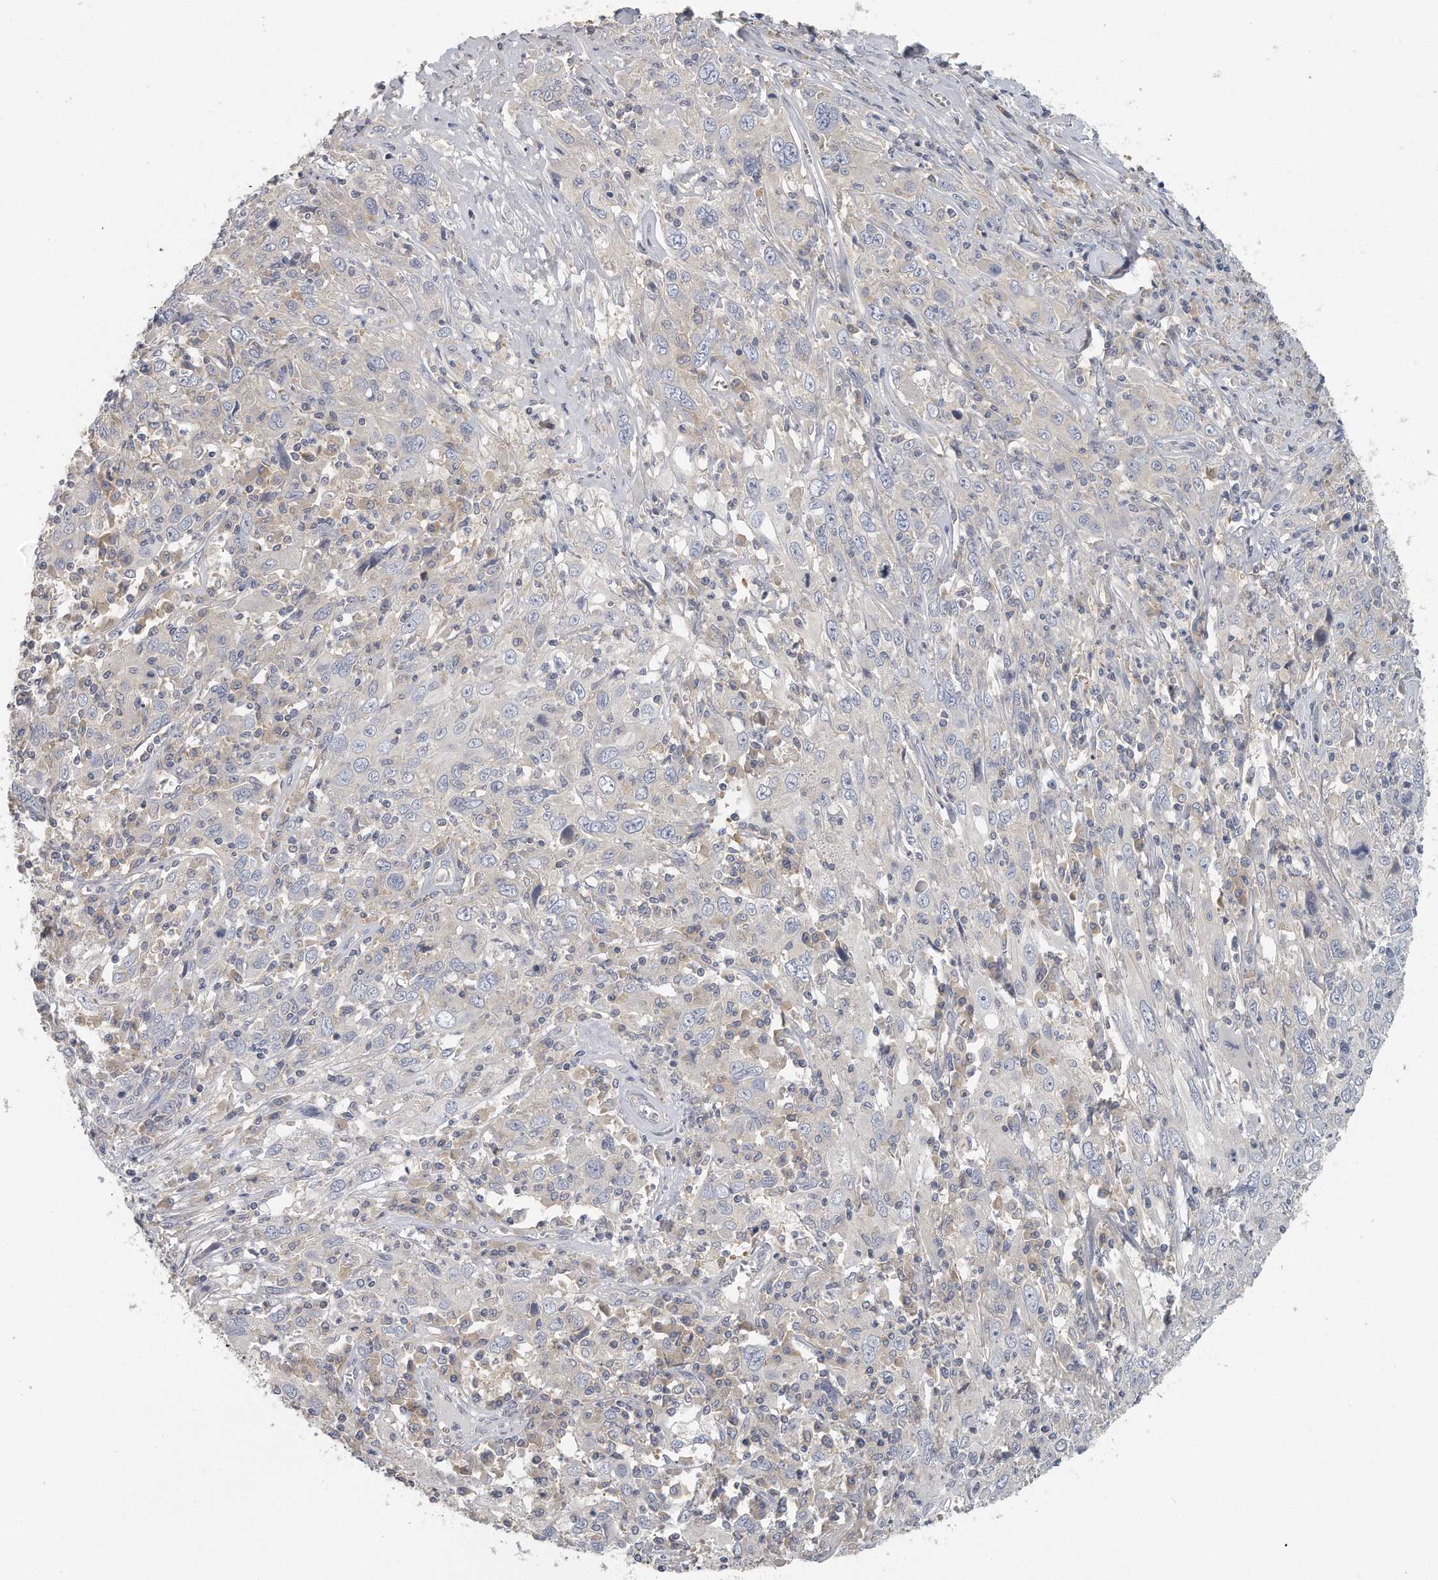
{"staining": {"intensity": "negative", "quantity": "none", "location": "none"}, "tissue": "cervical cancer", "cell_type": "Tumor cells", "image_type": "cancer", "snomed": [{"axis": "morphology", "description": "Squamous cell carcinoma, NOS"}, {"axis": "topography", "description": "Cervix"}], "caption": "Immunohistochemistry photomicrograph of neoplastic tissue: human cervical cancer (squamous cell carcinoma) stained with DAB reveals no significant protein staining in tumor cells.", "gene": "EIF3I", "patient": {"sex": "female", "age": 46}}